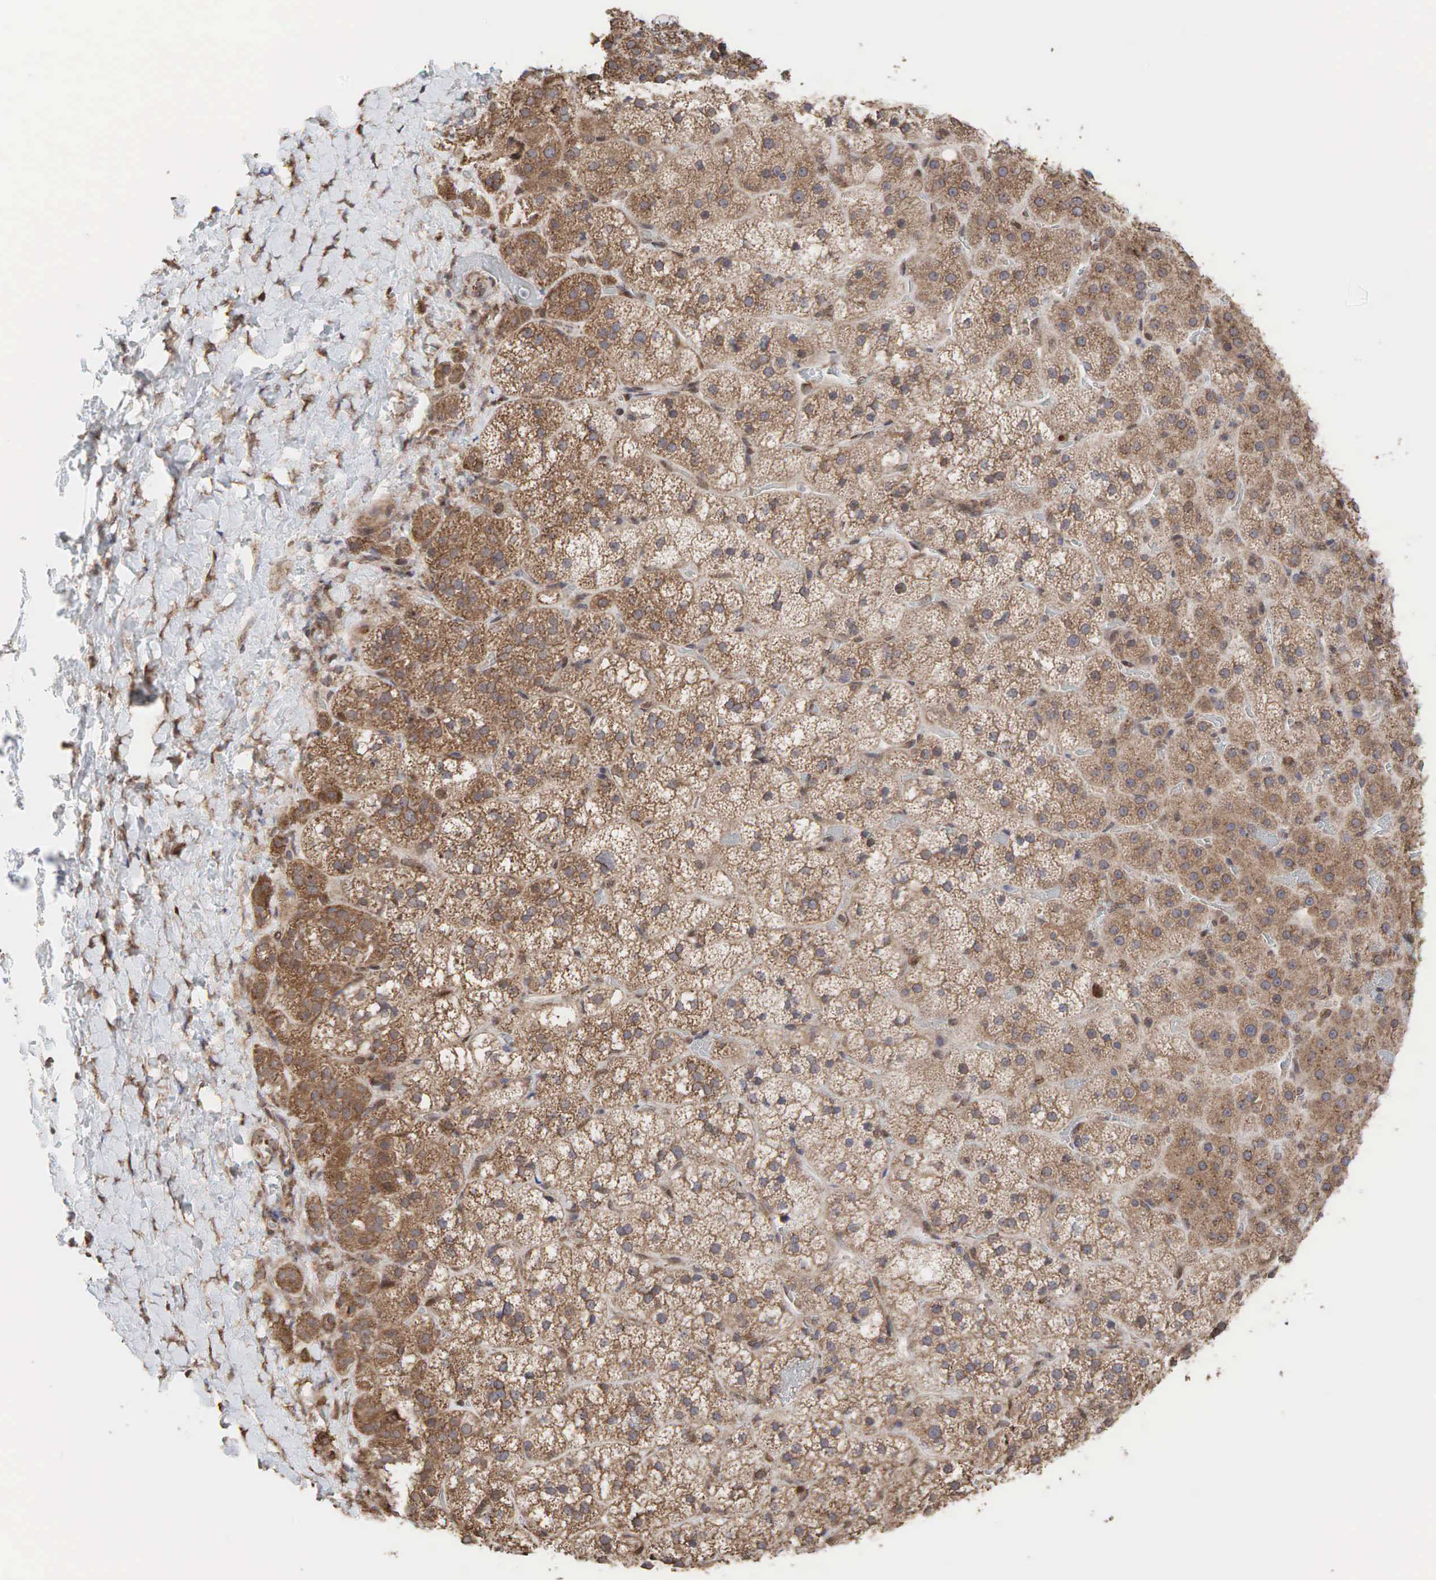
{"staining": {"intensity": "moderate", "quantity": ">75%", "location": "cytoplasmic/membranous"}, "tissue": "adrenal gland", "cell_type": "Glandular cells", "image_type": "normal", "snomed": [{"axis": "morphology", "description": "Normal tissue, NOS"}, {"axis": "topography", "description": "Adrenal gland"}], "caption": "The micrograph exhibits staining of benign adrenal gland, revealing moderate cytoplasmic/membranous protein positivity (brown color) within glandular cells. Using DAB (3,3'-diaminobenzidine) (brown) and hematoxylin (blue) stains, captured at high magnification using brightfield microscopy.", "gene": "PABPC5", "patient": {"sex": "male", "age": 53}}